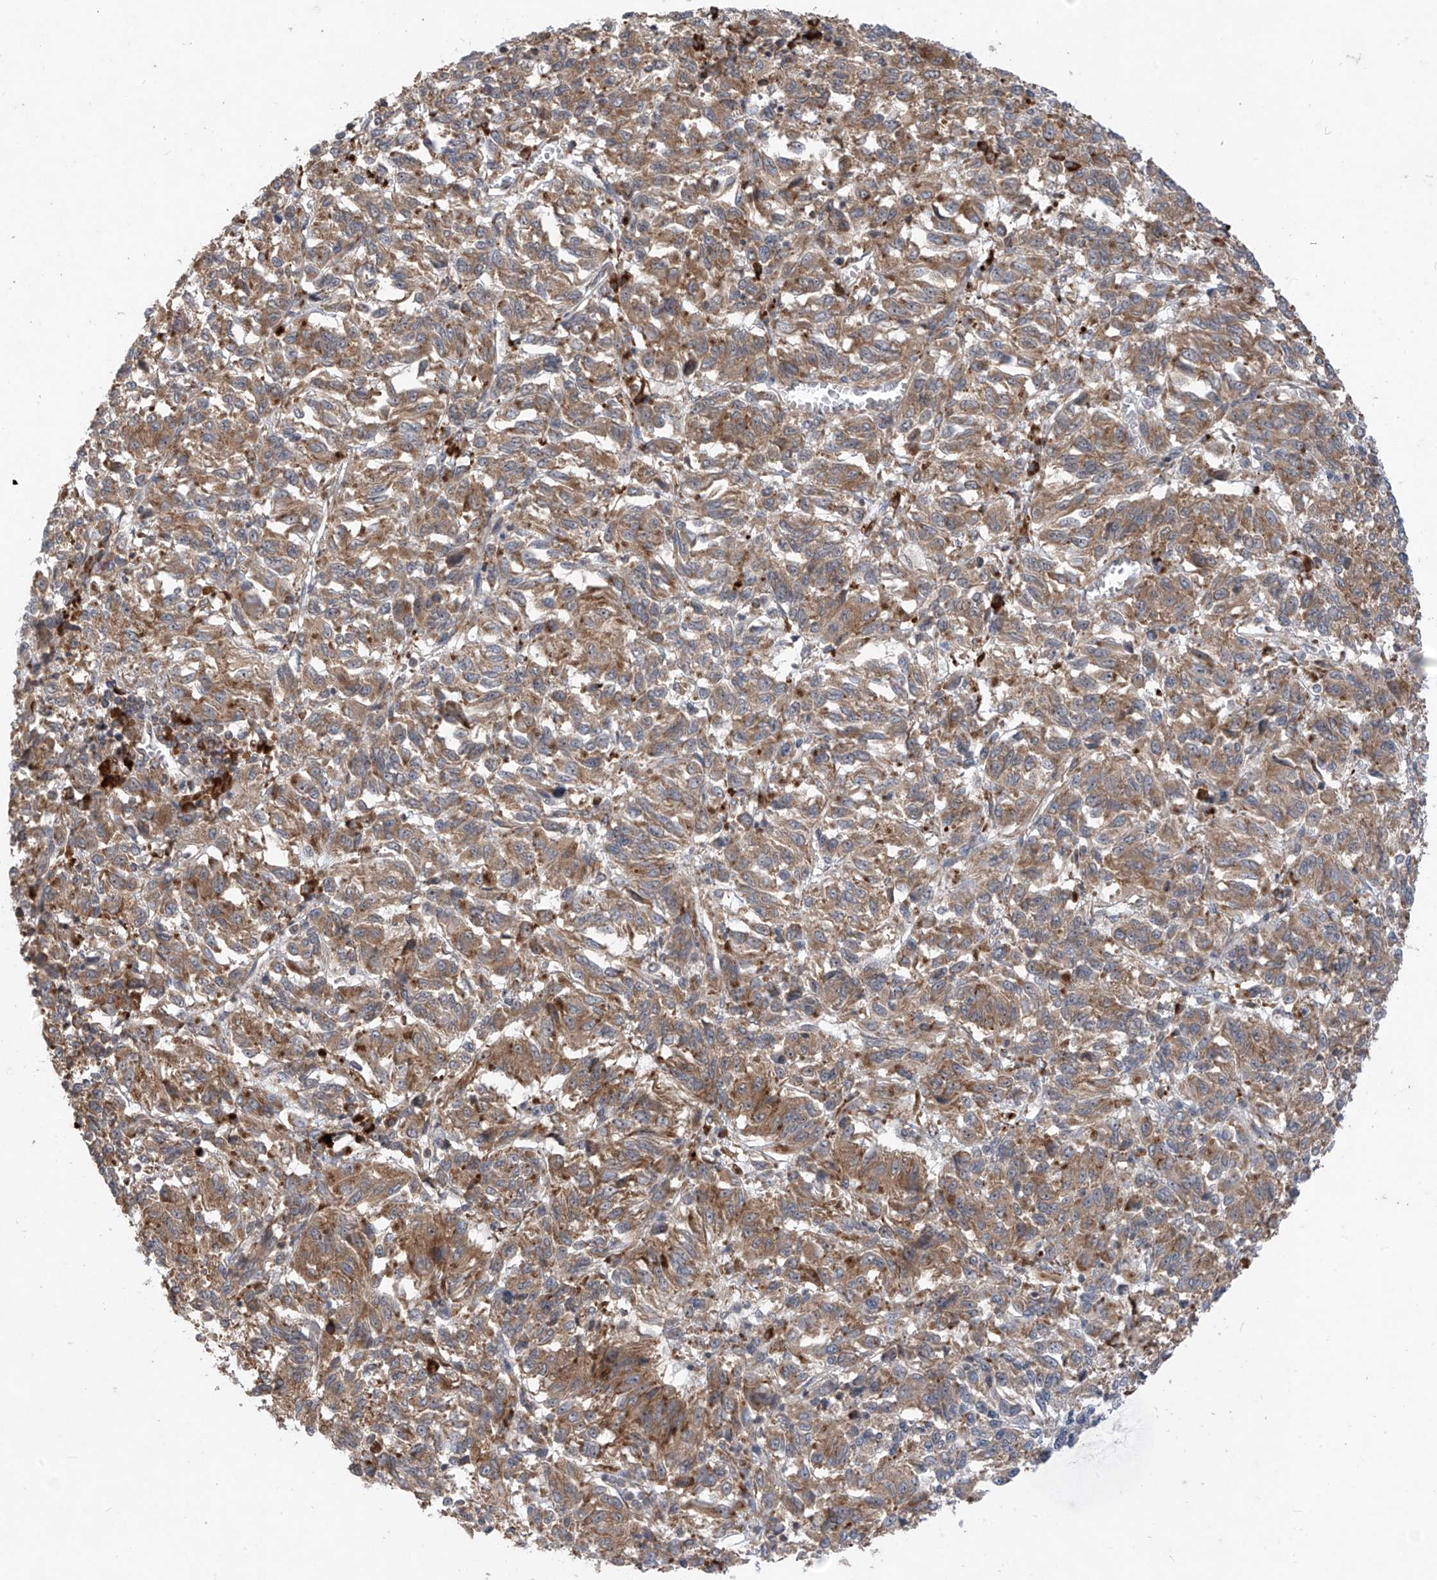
{"staining": {"intensity": "moderate", "quantity": ">75%", "location": "cytoplasmic/membranous"}, "tissue": "melanoma", "cell_type": "Tumor cells", "image_type": "cancer", "snomed": [{"axis": "morphology", "description": "Malignant melanoma, Metastatic site"}, {"axis": "topography", "description": "Lung"}], "caption": "Immunohistochemistry of melanoma demonstrates medium levels of moderate cytoplasmic/membranous positivity in approximately >75% of tumor cells.", "gene": "RPL34", "patient": {"sex": "male", "age": 64}}